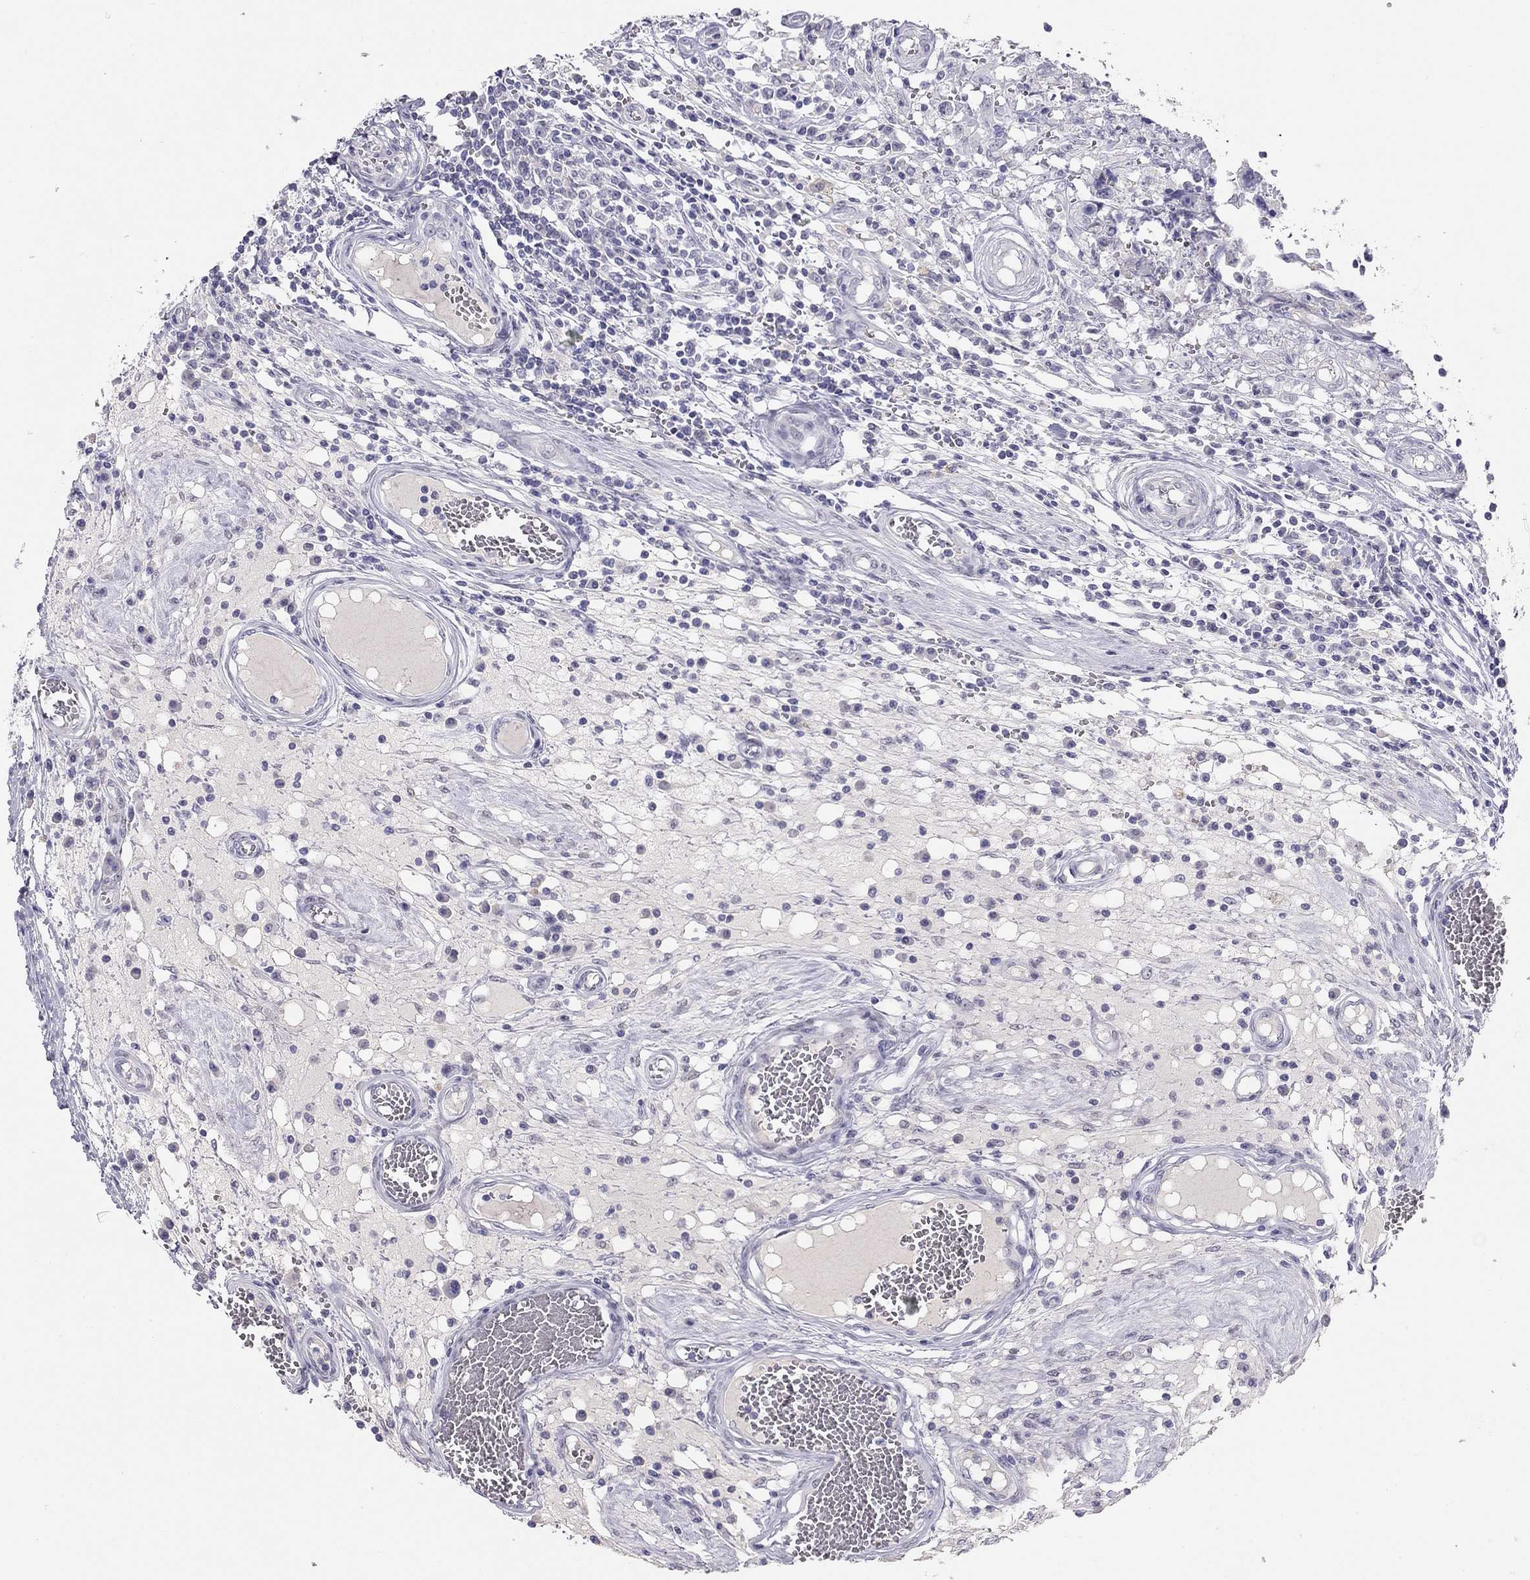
{"staining": {"intensity": "negative", "quantity": "none", "location": "none"}, "tissue": "testis cancer", "cell_type": "Tumor cells", "image_type": "cancer", "snomed": [{"axis": "morphology", "description": "Carcinoma, Embryonal, NOS"}, {"axis": "topography", "description": "Testis"}], "caption": "Testis embryonal carcinoma was stained to show a protein in brown. There is no significant expression in tumor cells.", "gene": "KCNV2", "patient": {"sex": "male", "age": 36}}